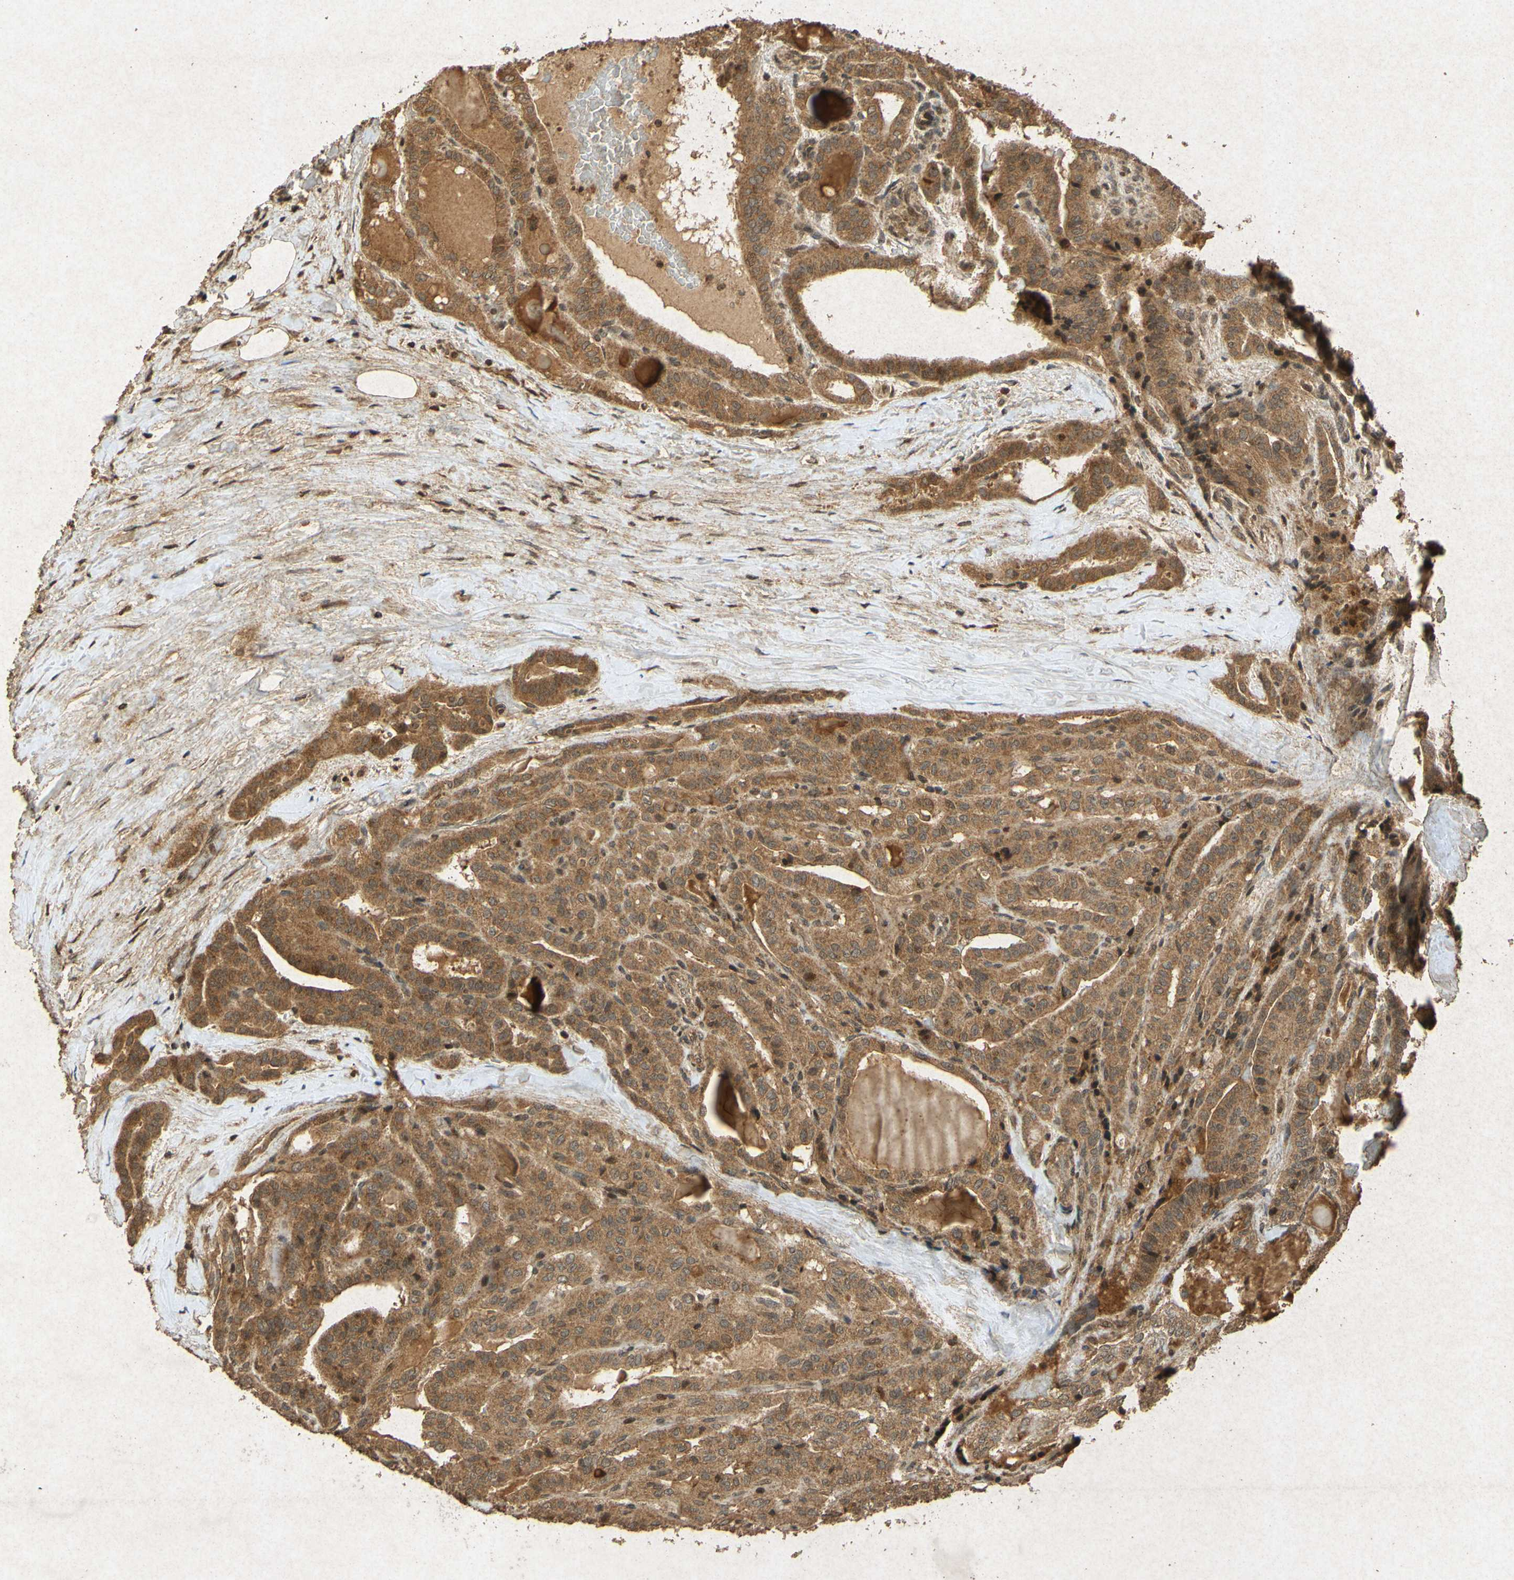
{"staining": {"intensity": "moderate", "quantity": ">75%", "location": "cytoplasmic/membranous"}, "tissue": "thyroid cancer", "cell_type": "Tumor cells", "image_type": "cancer", "snomed": [{"axis": "morphology", "description": "Papillary adenocarcinoma, NOS"}, {"axis": "topography", "description": "Thyroid gland"}], "caption": "Moderate cytoplasmic/membranous protein staining is appreciated in approximately >75% of tumor cells in papillary adenocarcinoma (thyroid). (Stains: DAB in brown, nuclei in blue, Microscopy: brightfield microscopy at high magnification).", "gene": "ATP6V1H", "patient": {"sex": "male", "age": 77}}